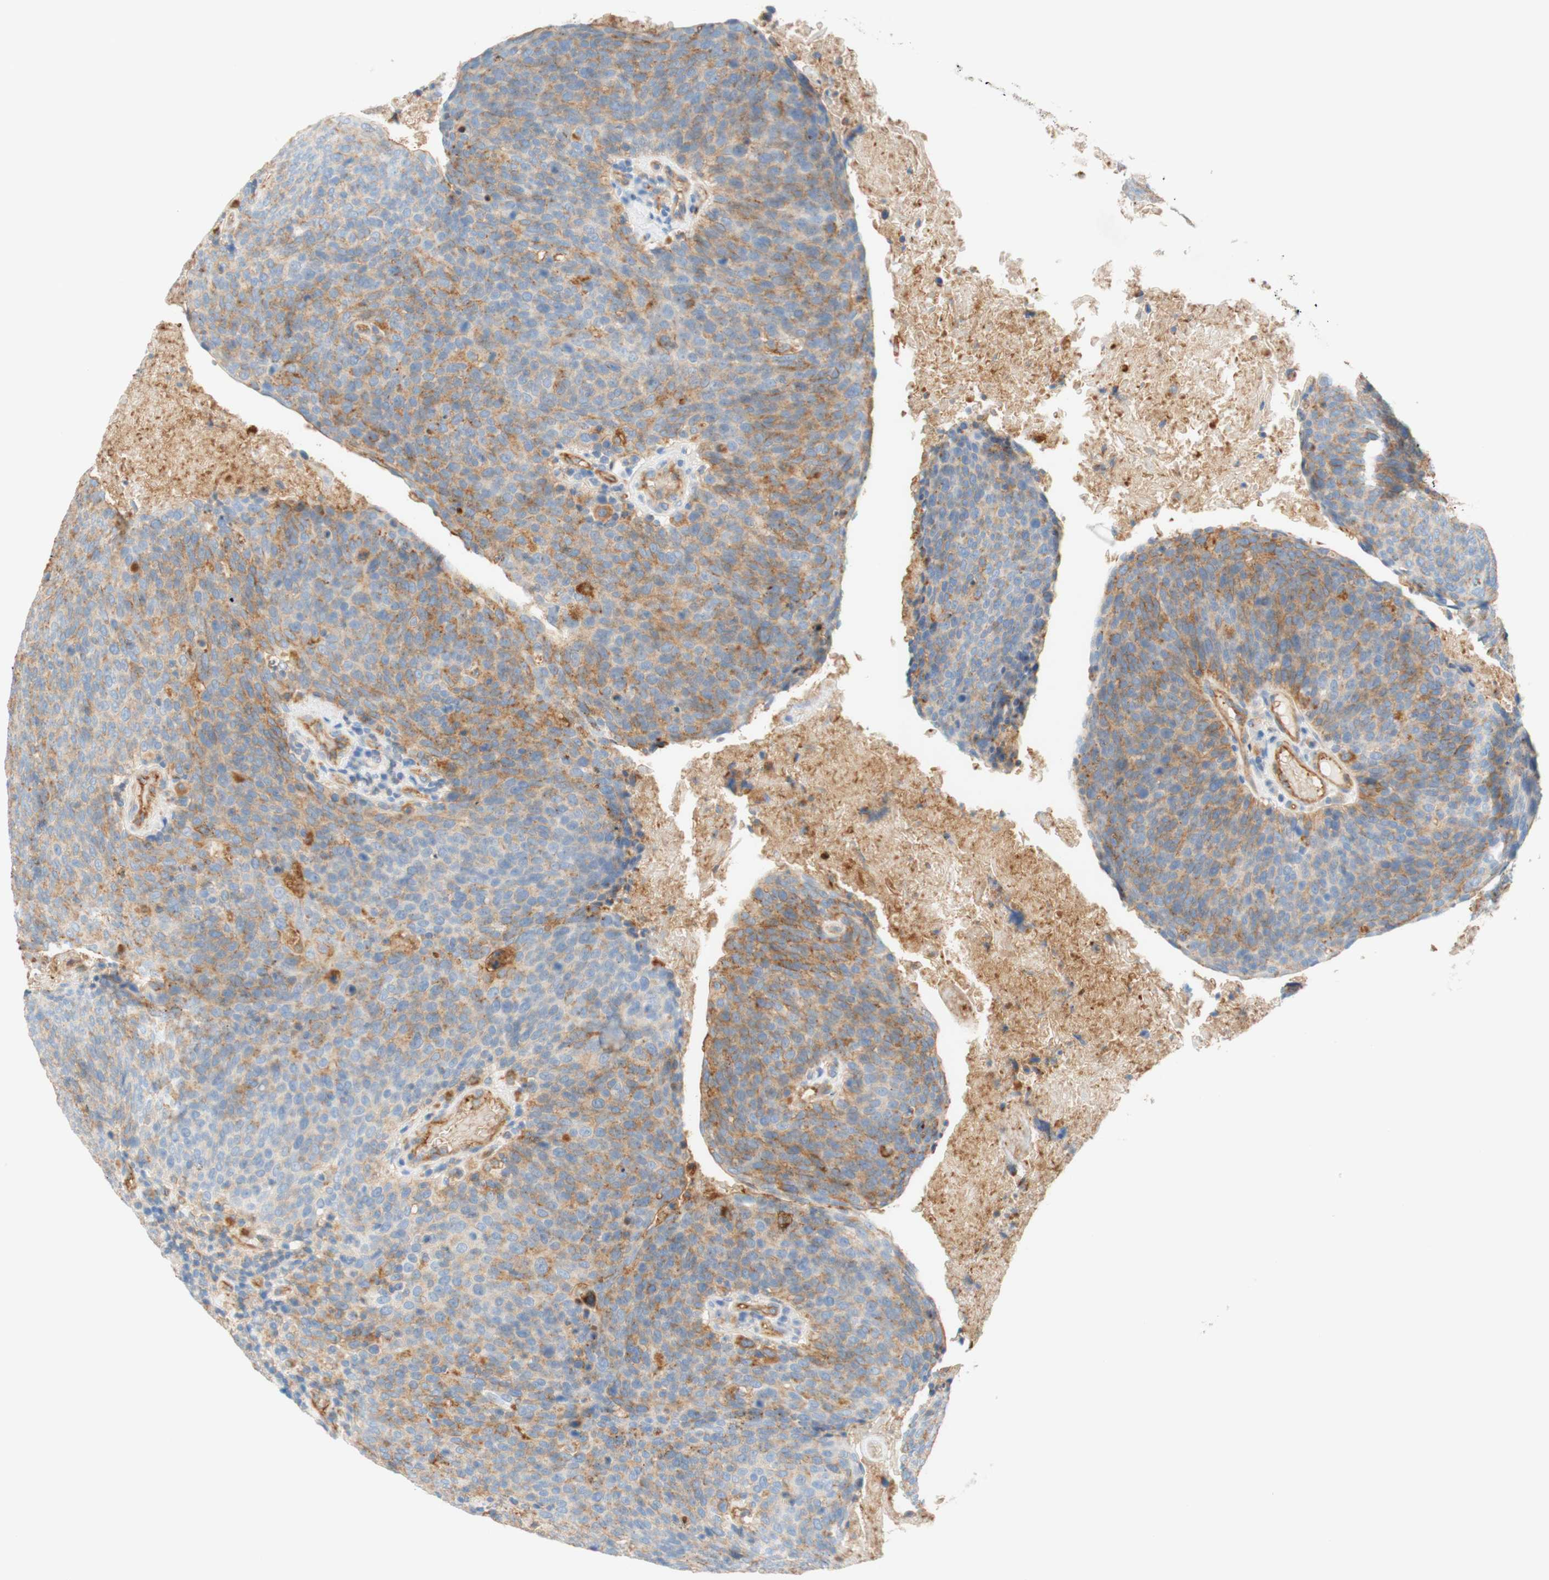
{"staining": {"intensity": "moderate", "quantity": "25%-75%", "location": "cytoplasmic/membranous"}, "tissue": "head and neck cancer", "cell_type": "Tumor cells", "image_type": "cancer", "snomed": [{"axis": "morphology", "description": "Squamous cell carcinoma, NOS"}, {"axis": "morphology", "description": "Squamous cell carcinoma, metastatic, NOS"}, {"axis": "topography", "description": "Lymph node"}, {"axis": "topography", "description": "Head-Neck"}], "caption": "IHC image of neoplastic tissue: human head and neck cancer (squamous cell carcinoma) stained using immunohistochemistry (IHC) reveals medium levels of moderate protein expression localized specifically in the cytoplasmic/membranous of tumor cells, appearing as a cytoplasmic/membranous brown color.", "gene": "STOM", "patient": {"sex": "male", "age": 62}}